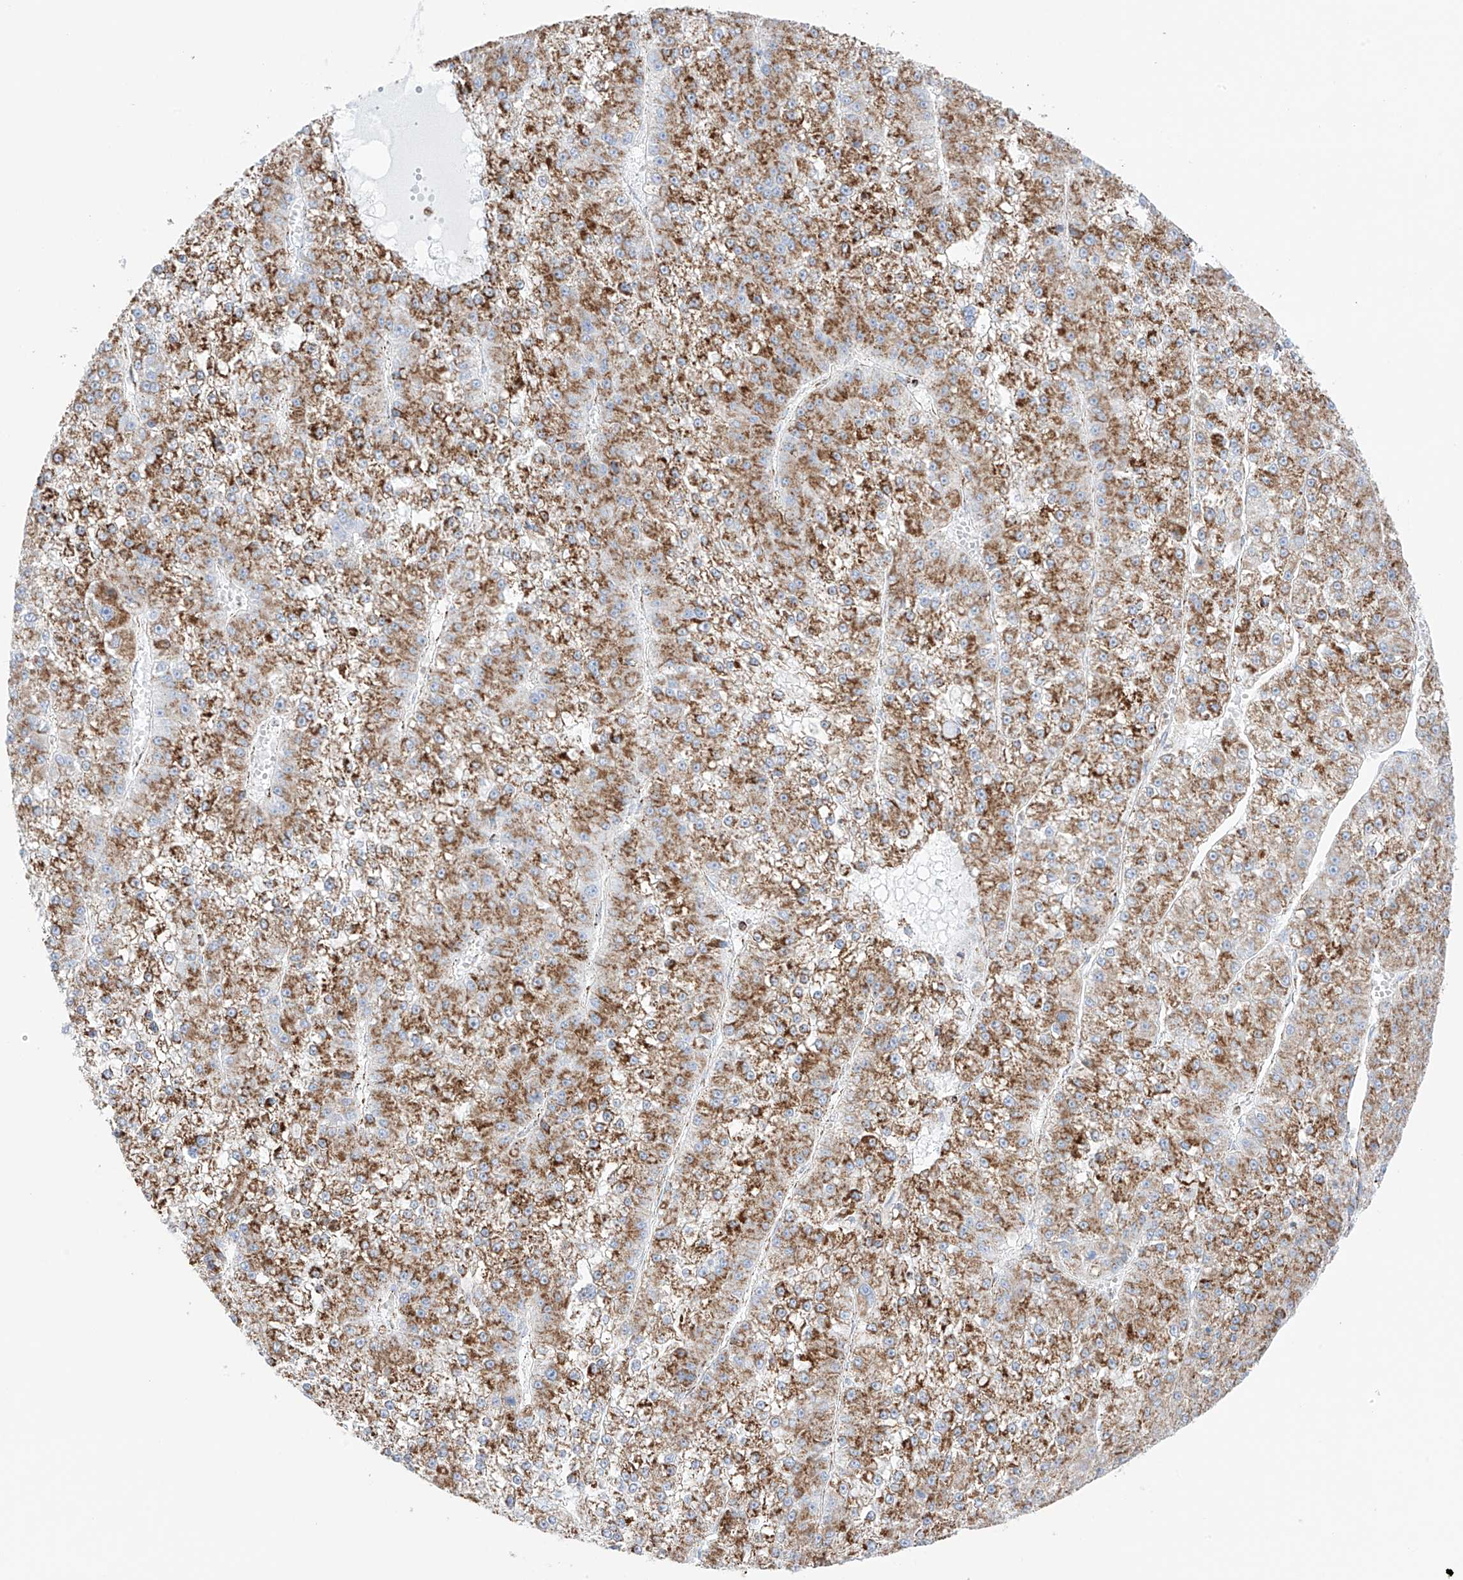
{"staining": {"intensity": "moderate", "quantity": ">75%", "location": "cytoplasmic/membranous"}, "tissue": "liver cancer", "cell_type": "Tumor cells", "image_type": "cancer", "snomed": [{"axis": "morphology", "description": "Carcinoma, Hepatocellular, NOS"}, {"axis": "topography", "description": "Liver"}], "caption": "Immunohistochemistry (DAB (3,3'-diaminobenzidine)) staining of human hepatocellular carcinoma (liver) reveals moderate cytoplasmic/membranous protein positivity in approximately >75% of tumor cells. (Stains: DAB in brown, nuclei in blue, Microscopy: brightfield microscopy at high magnification).", "gene": "XKR3", "patient": {"sex": "female", "age": 73}}